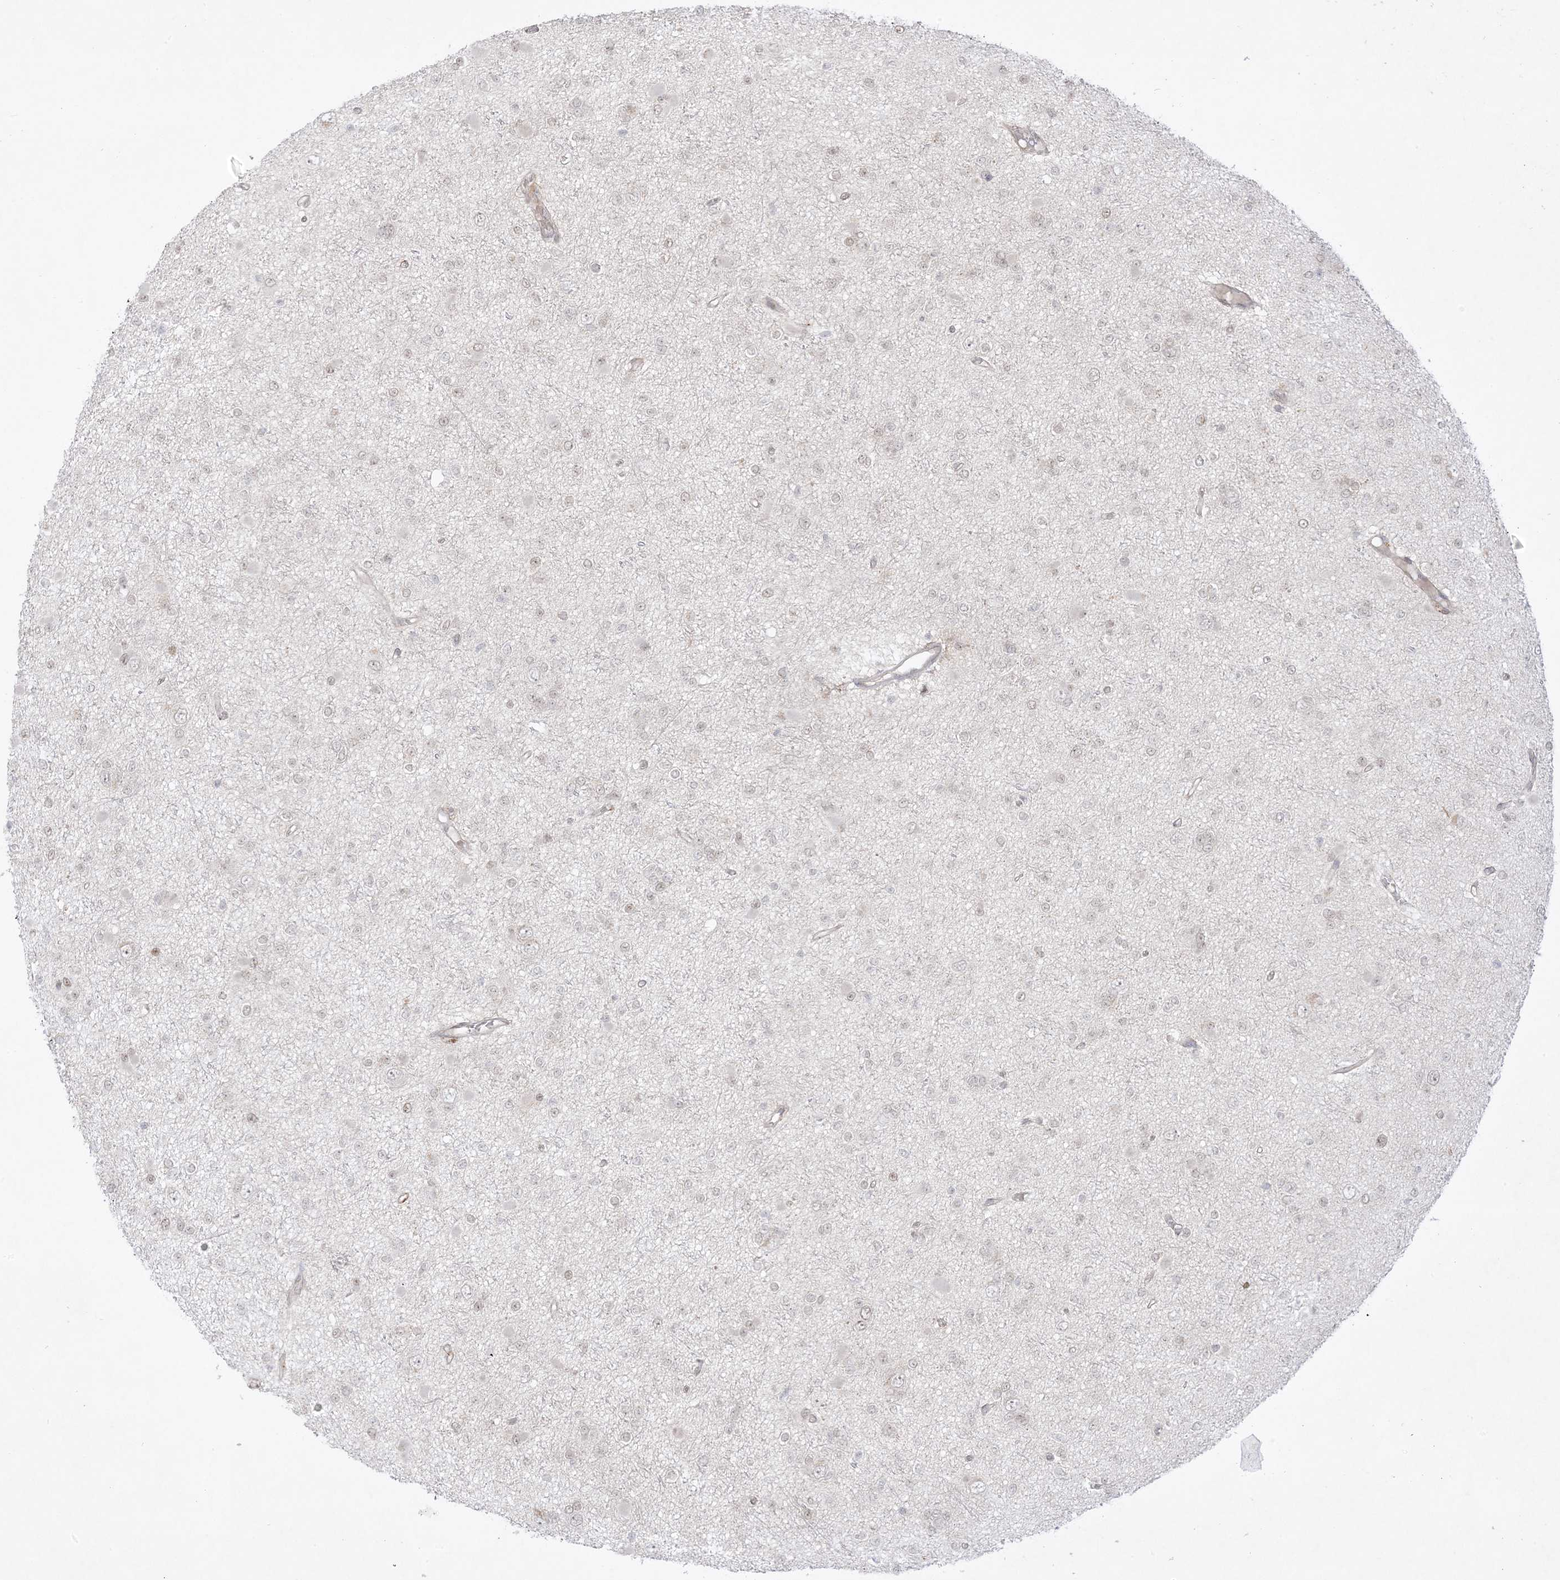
{"staining": {"intensity": "weak", "quantity": "<25%", "location": "nuclear"}, "tissue": "glioma", "cell_type": "Tumor cells", "image_type": "cancer", "snomed": [{"axis": "morphology", "description": "Glioma, malignant, Low grade"}, {"axis": "topography", "description": "Brain"}], "caption": "This image is of malignant glioma (low-grade) stained with immunohistochemistry to label a protein in brown with the nuclei are counter-stained blue. There is no staining in tumor cells. (DAB (3,3'-diaminobenzidine) IHC visualized using brightfield microscopy, high magnification).", "gene": "PTK6", "patient": {"sex": "female", "age": 22}}